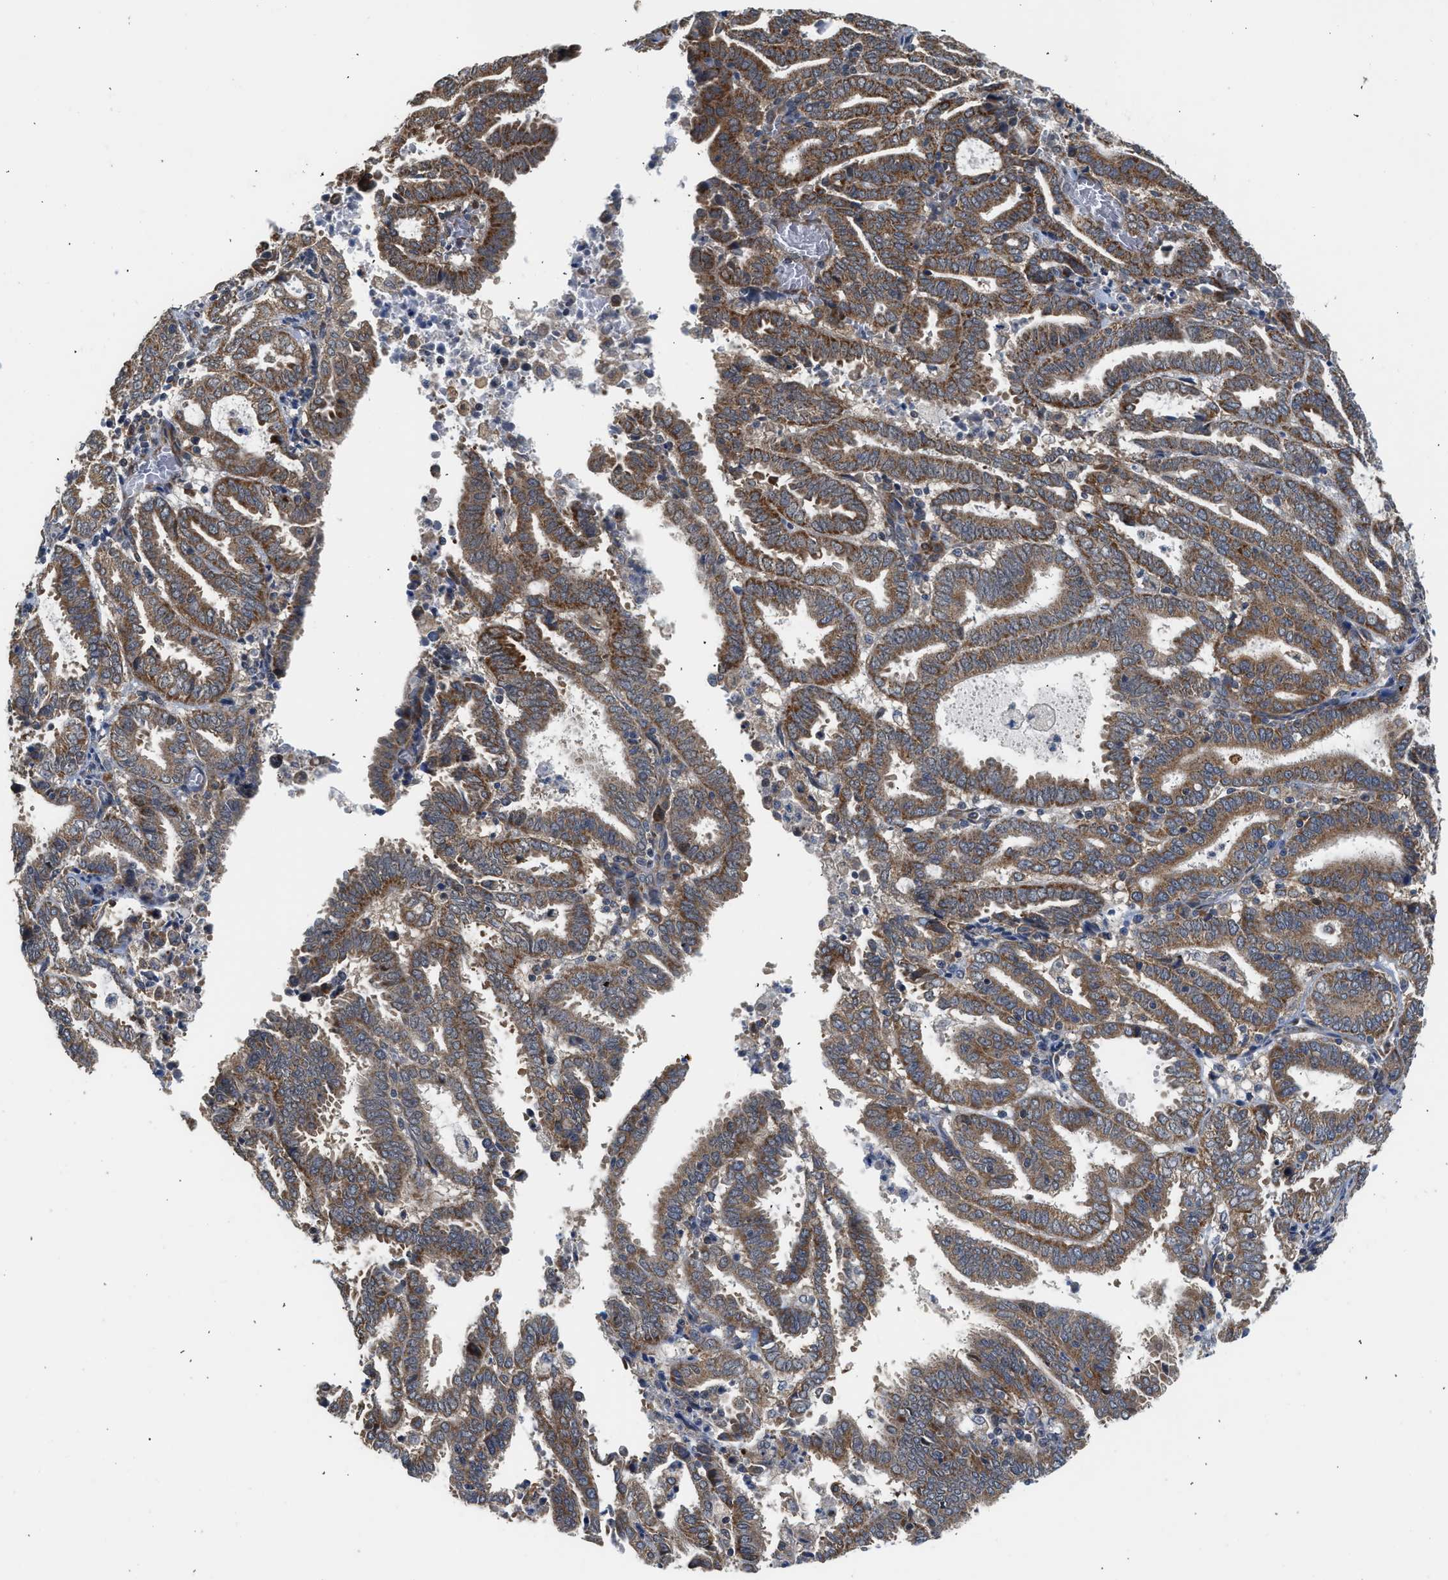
{"staining": {"intensity": "strong", "quantity": ">75%", "location": "cytoplasmic/membranous"}, "tissue": "endometrial cancer", "cell_type": "Tumor cells", "image_type": "cancer", "snomed": [{"axis": "morphology", "description": "Adenocarcinoma, NOS"}, {"axis": "topography", "description": "Uterus"}], "caption": "Human endometrial cancer stained with a brown dye exhibits strong cytoplasmic/membranous positive staining in approximately >75% of tumor cells.", "gene": "POLG2", "patient": {"sex": "female", "age": 83}}